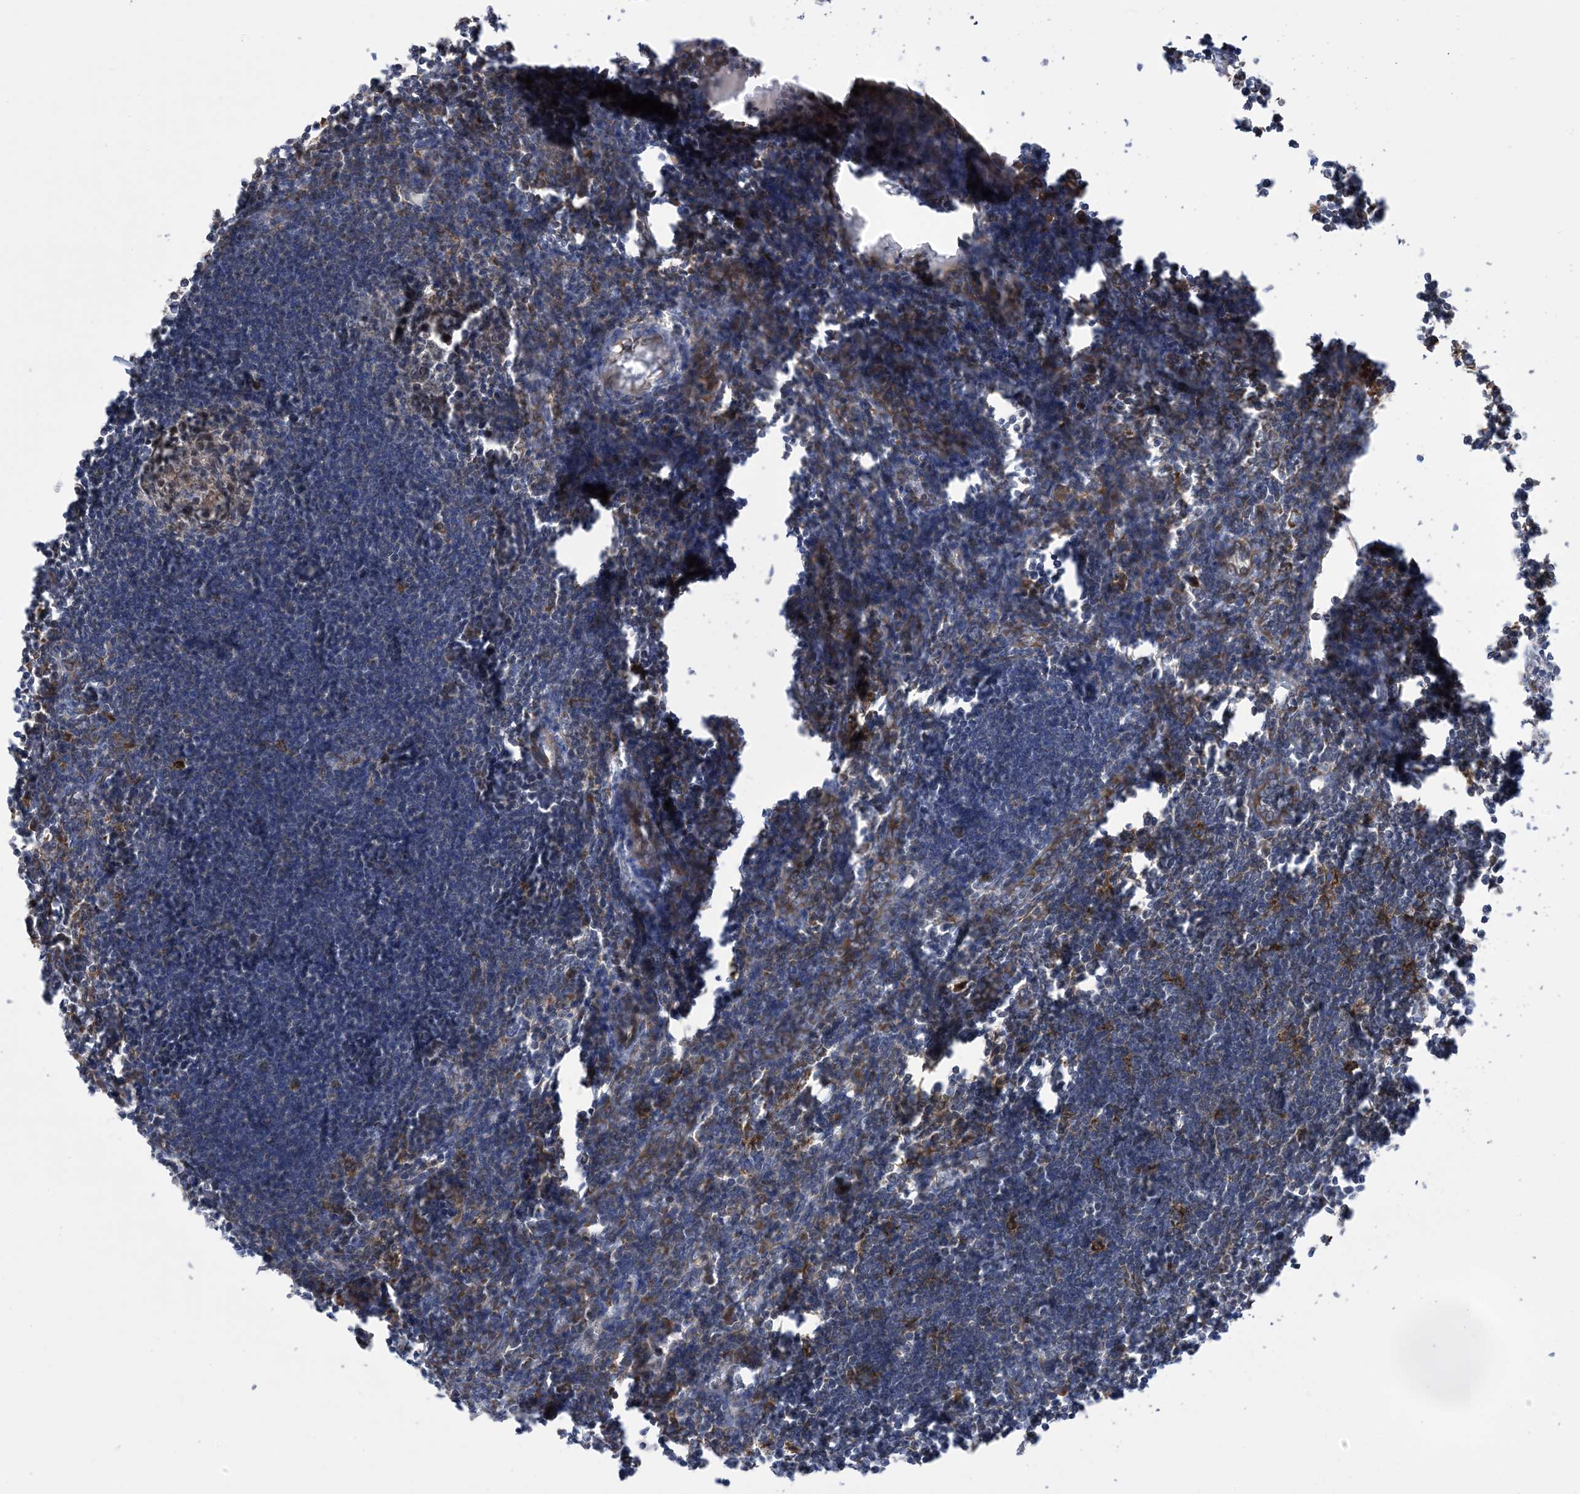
{"staining": {"intensity": "moderate", "quantity": "<25%", "location": "cytoplasmic/membranous"}, "tissue": "lymph node", "cell_type": "Germinal center cells", "image_type": "normal", "snomed": [{"axis": "morphology", "description": "Normal tissue, NOS"}, {"axis": "morphology", "description": "Malignant melanoma, Metastatic site"}, {"axis": "topography", "description": "Lymph node"}], "caption": "The photomicrograph exhibits a brown stain indicating the presence of a protein in the cytoplasmic/membranous of germinal center cells in lymph node.", "gene": "CLEC16A", "patient": {"sex": "male", "age": 41}}